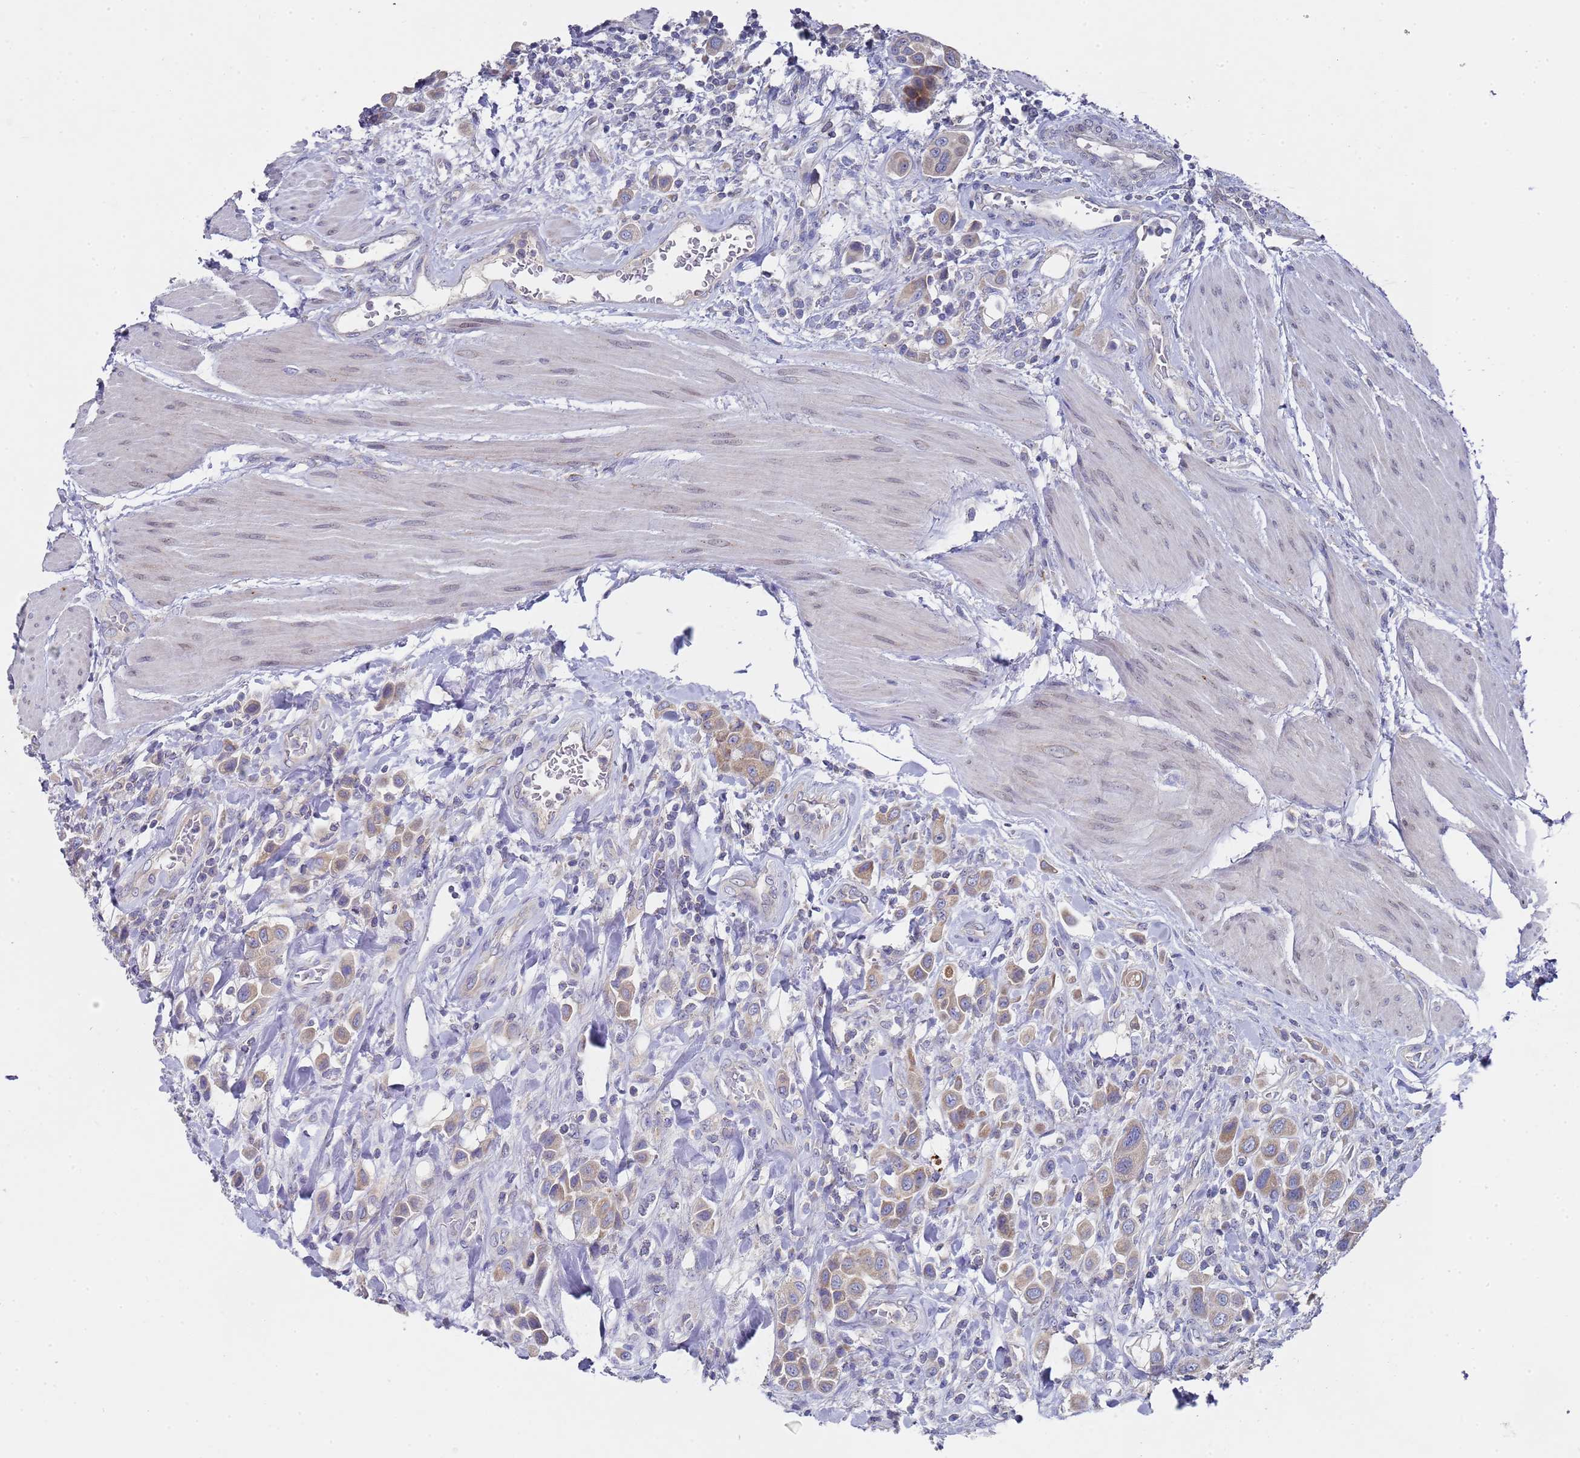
{"staining": {"intensity": "weak", "quantity": "25%-75%", "location": "cytoplasmic/membranous"}, "tissue": "urothelial cancer", "cell_type": "Tumor cells", "image_type": "cancer", "snomed": [{"axis": "morphology", "description": "Urothelial carcinoma, High grade"}, {"axis": "topography", "description": "Urinary bladder"}], "caption": "IHC histopathology image of neoplastic tissue: human urothelial cancer stained using immunohistochemistry displays low levels of weak protein expression localized specifically in the cytoplasmic/membranous of tumor cells, appearing as a cytoplasmic/membranous brown color.", "gene": "NPEPPS", "patient": {"sex": "male", "age": 50}}